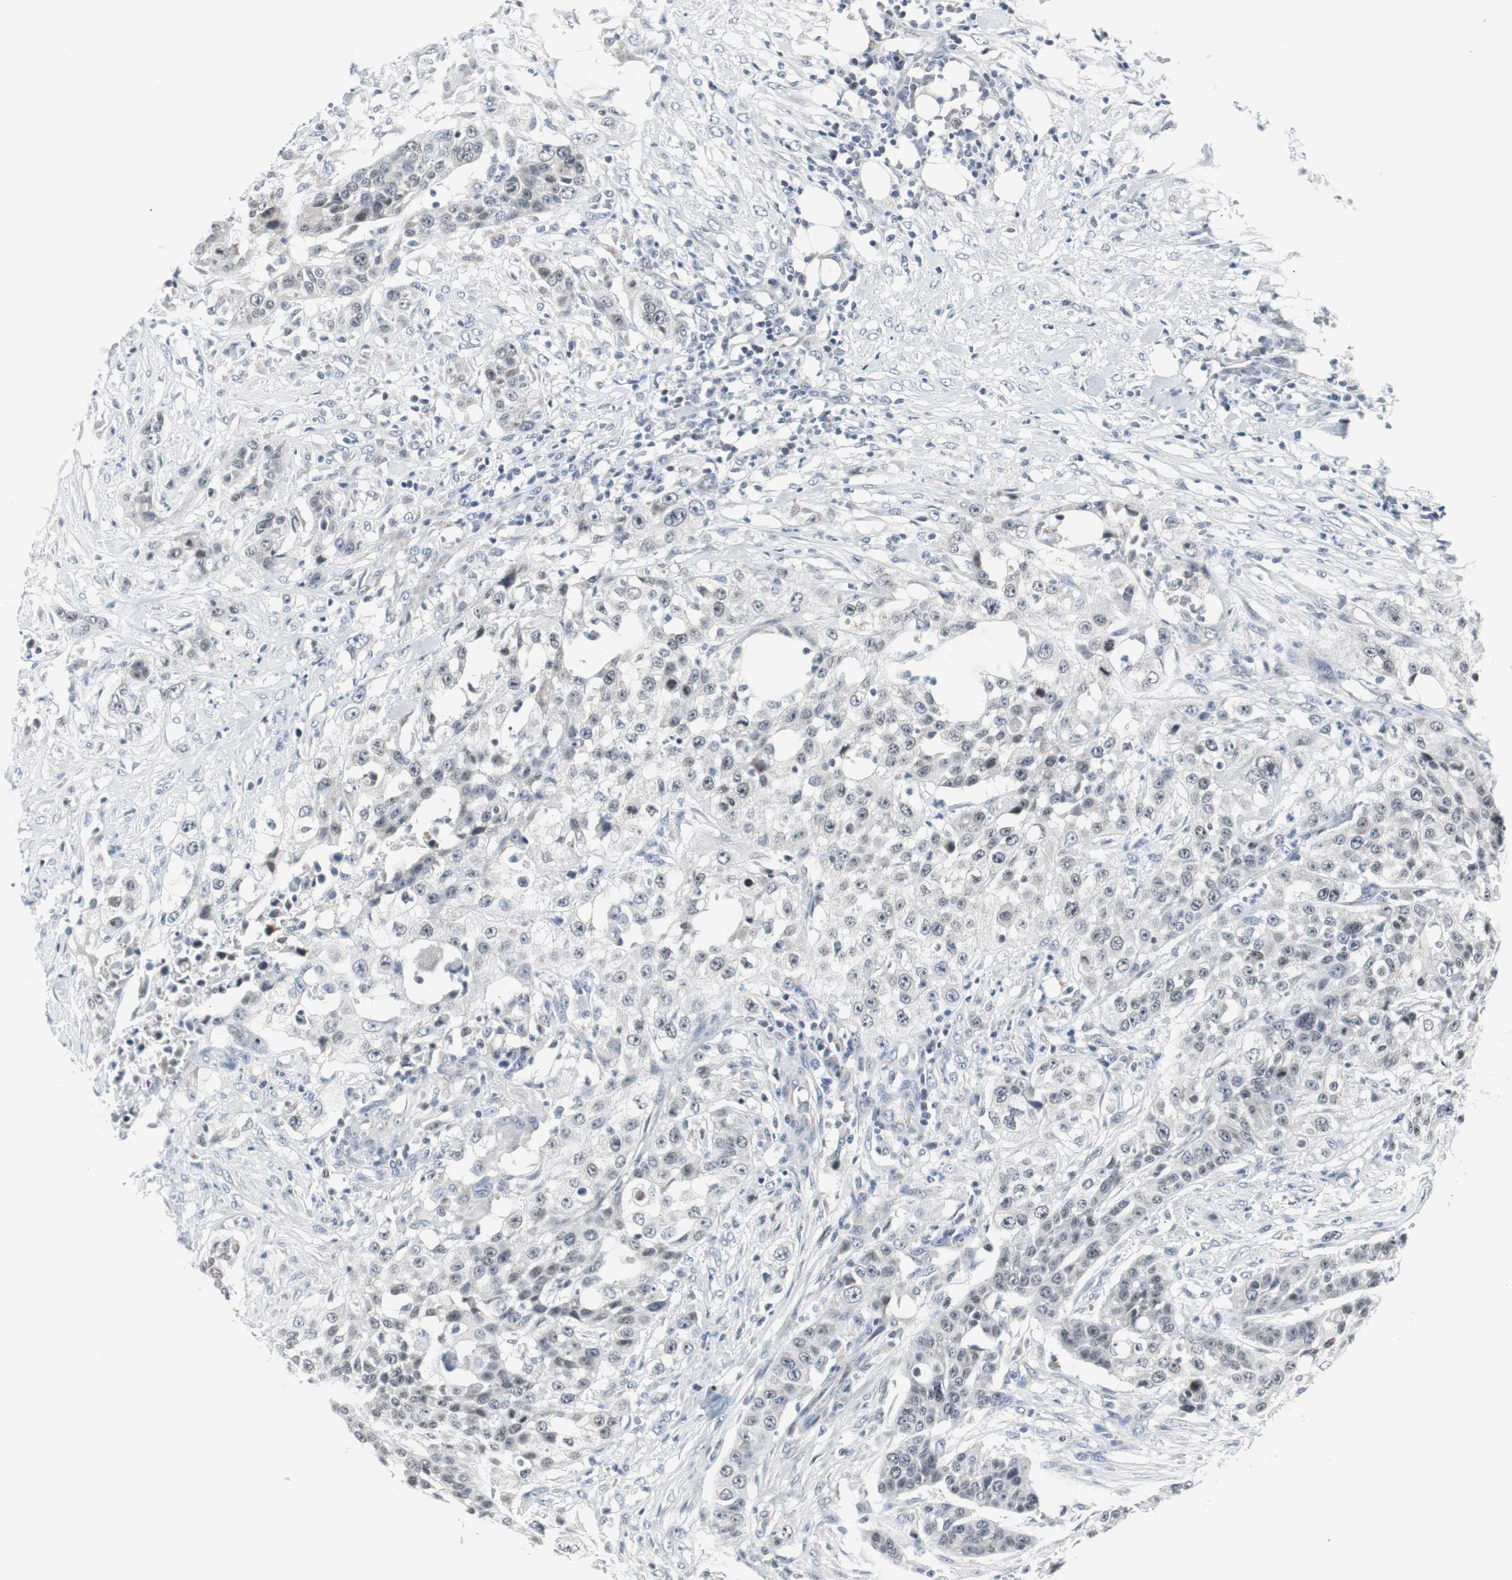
{"staining": {"intensity": "weak", "quantity": "25%-75%", "location": "nuclear"}, "tissue": "urothelial cancer", "cell_type": "Tumor cells", "image_type": "cancer", "snomed": [{"axis": "morphology", "description": "Urothelial carcinoma, High grade"}, {"axis": "topography", "description": "Urinary bladder"}], "caption": "A high-resolution micrograph shows IHC staining of urothelial cancer, which exhibits weak nuclear positivity in approximately 25%-75% of tumor cells.", "gene": "MTA1", "patient": {"sex": "male", "age": 74}}